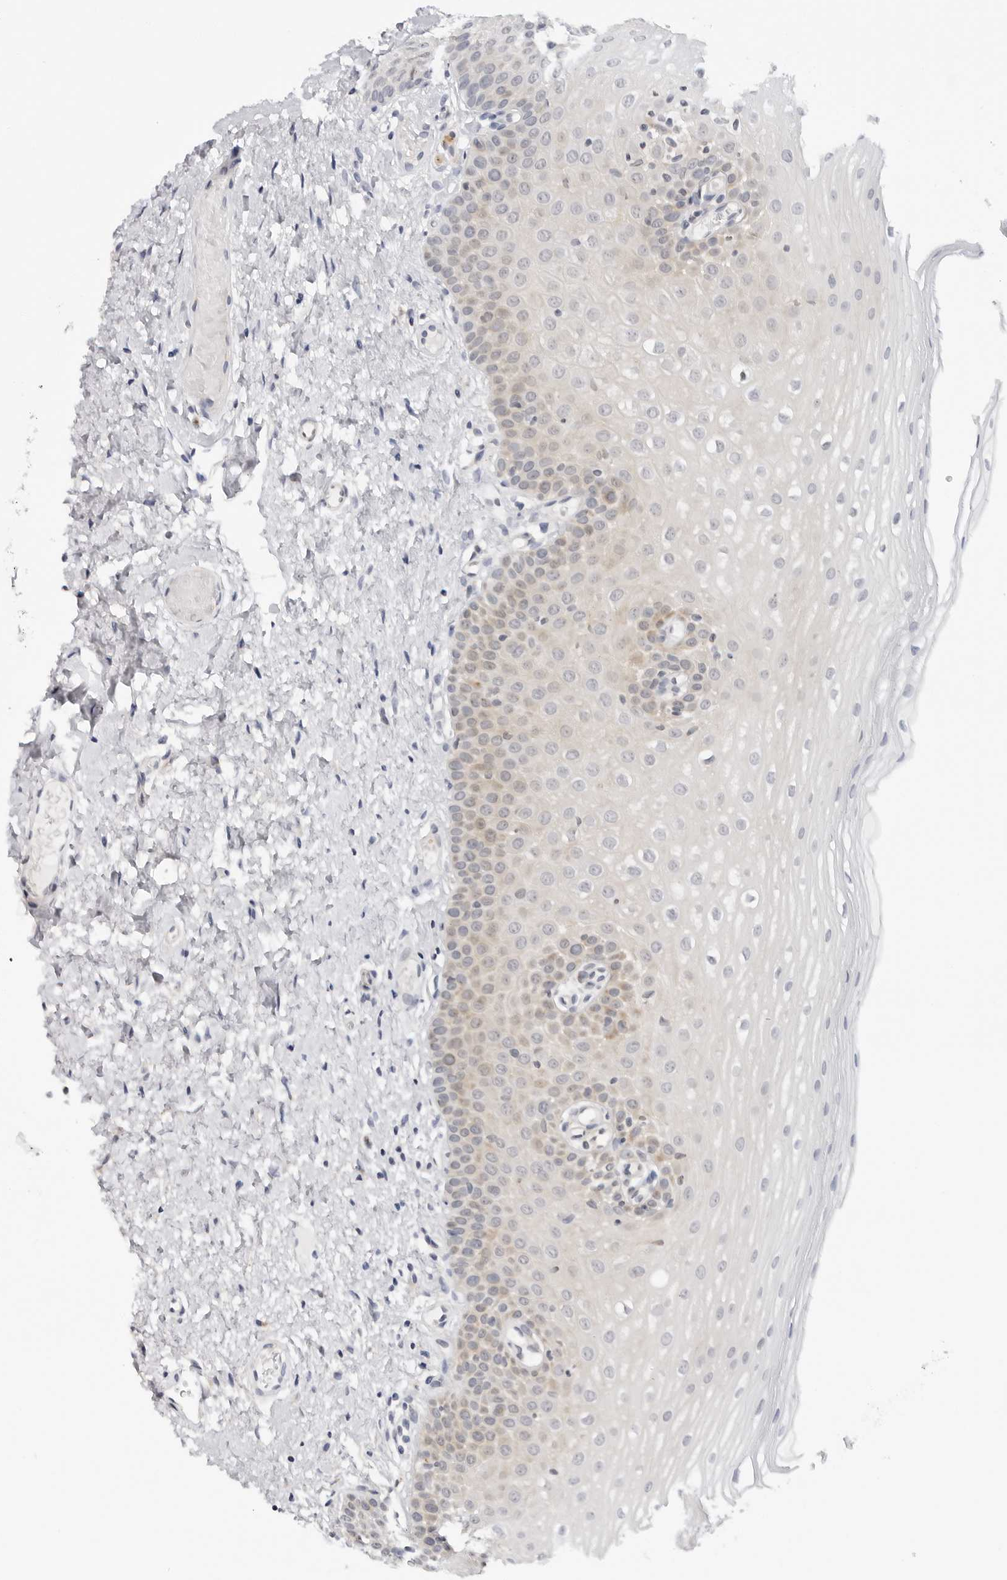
{"staining": {"intensity": "weak", "quantity": "25%-75%", "location": "cytoplasmic/membranous"}, "tissue": "oral mucosa", "cell_type": "Squamous epithelial cells", "image_type": "normal", "snomed": [{"axis": "morphology", "description": "Normal tissue, NOS"}, {"axis": "topography", "description": "Oral tissue"}], "caption": "Weak cytoplasmic/membranous expression is seen in about 25%-75% of squamous epithelial cells in normal oral mucosa.", "gene": "MAP2K5", "patient": {"sex": "female", "age": 56}}